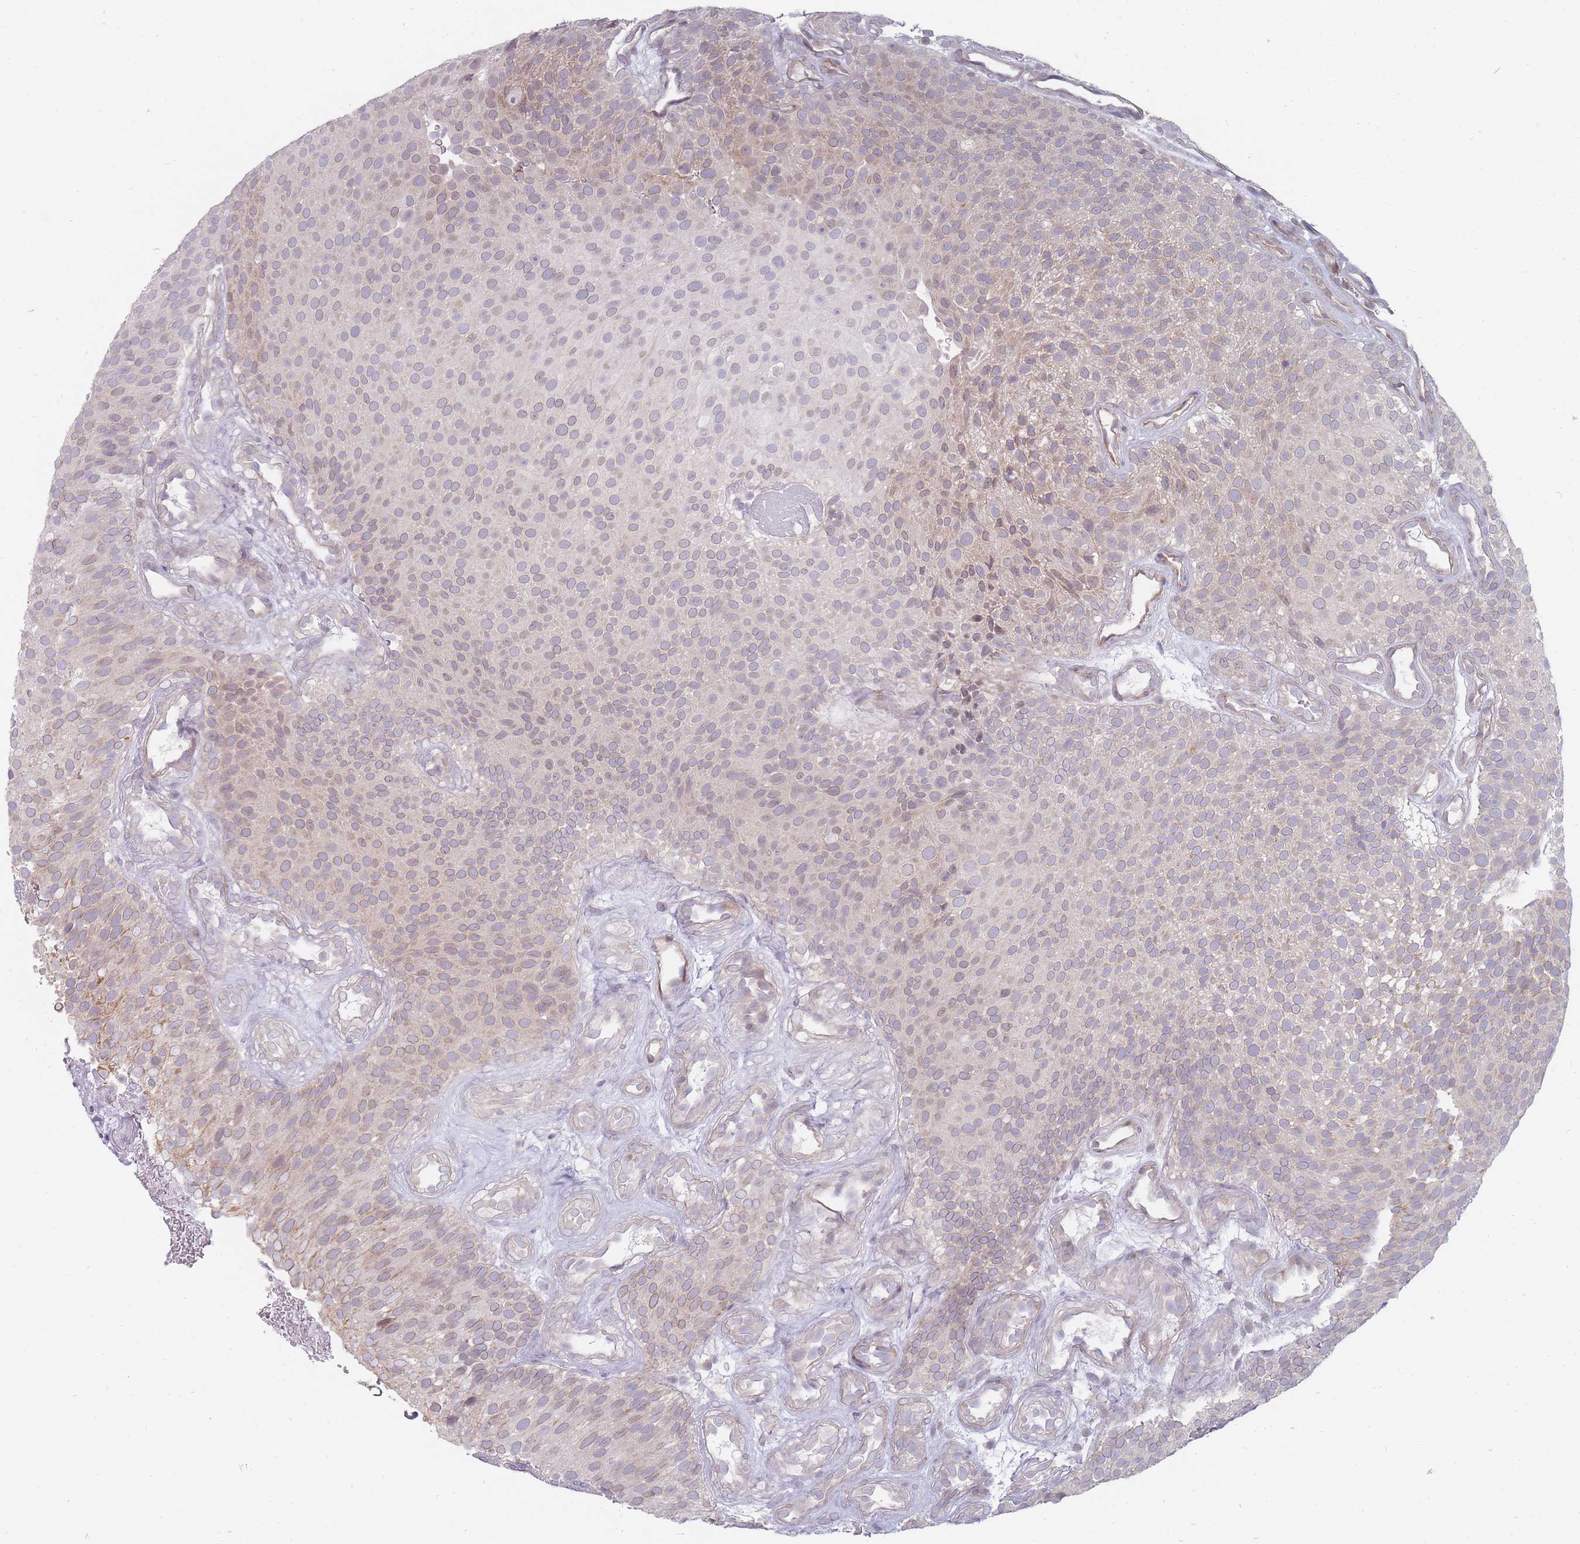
{"staining": {"intensity": "weak", "quantity": "25%-75%", "location": "cytoplasmic/membranous"}, "tissue": "urothelial cancer", "cell_type": "Tumor cells", "image_type": "cancer", "snomed": [{"axis": "morphology", "description": "Urothelial carcinoma, Low grade"}, {"axis": "topography", "description": "Urinary bladder"}], "caption": "Urothelial carcinoma (low-grade) stained for a protein (brown) displays weak cytoplasmic/membranous positive positivity in approximately 25%-75% of tumor cells.", "gene": "PCDH12", "patient": {"sex": "male", "age": 78}}